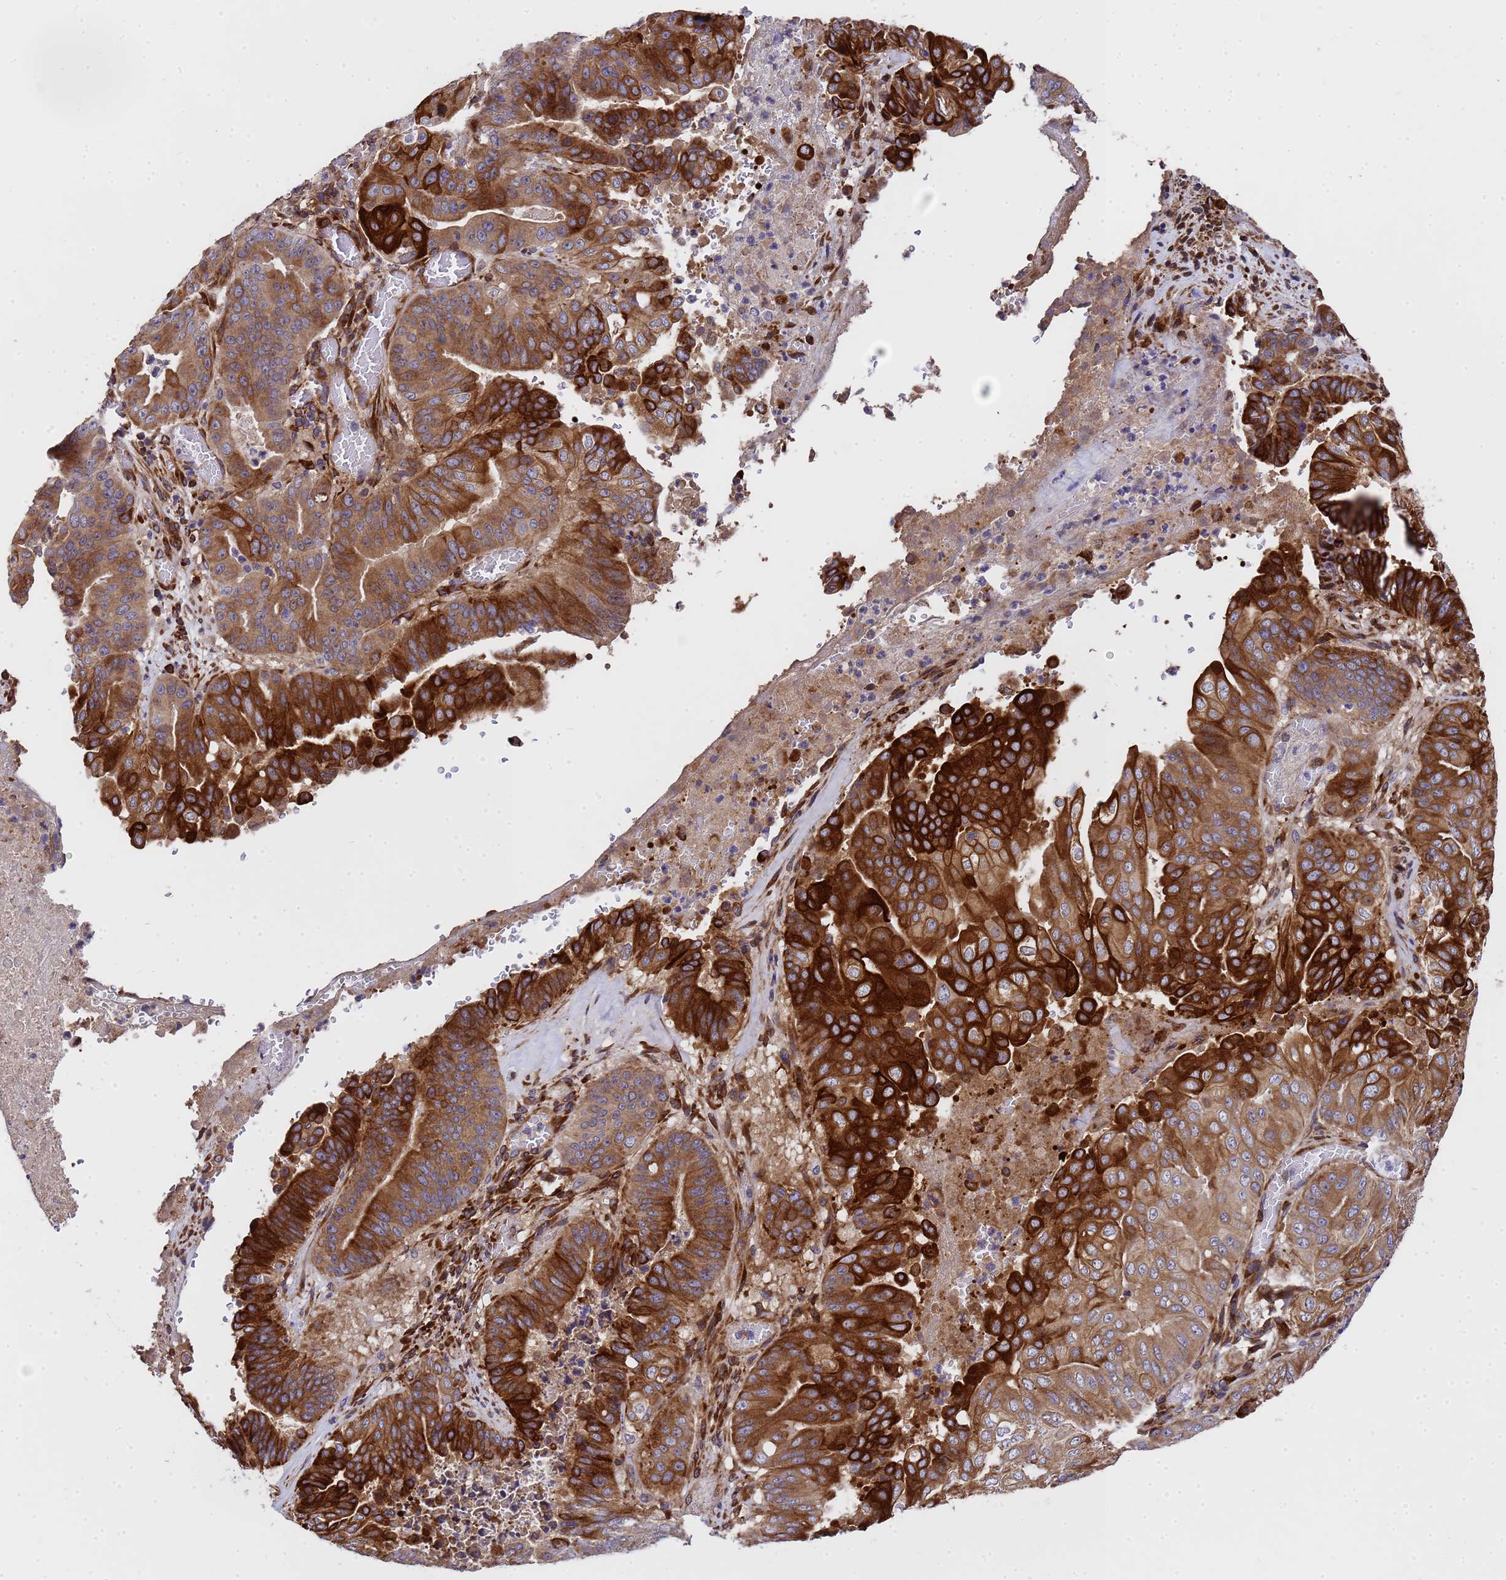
{"staining": {"intensity": "strong", "quantity": "25%-75%", "location": "cytoplasmic/membranous"}, "tissue": "pancreatic cancer", "cell_type": "Tumor cells", "image_type": "cancer", "snomed": [{"axis": "morphology", "description": "Adenocarcinoma, NOS"}, {"axis": "topography", "description": "Pancreas"}], "caption": "Protein expression analysis of pancreatic adenocarcinoma shows strong cytoplasmic/membranous staining in approximately 25%-75% of tumor cells. Nuclei are stained in blue.", "gene": "MOCS1", "patient": {"sex": "female", "age": 77}}